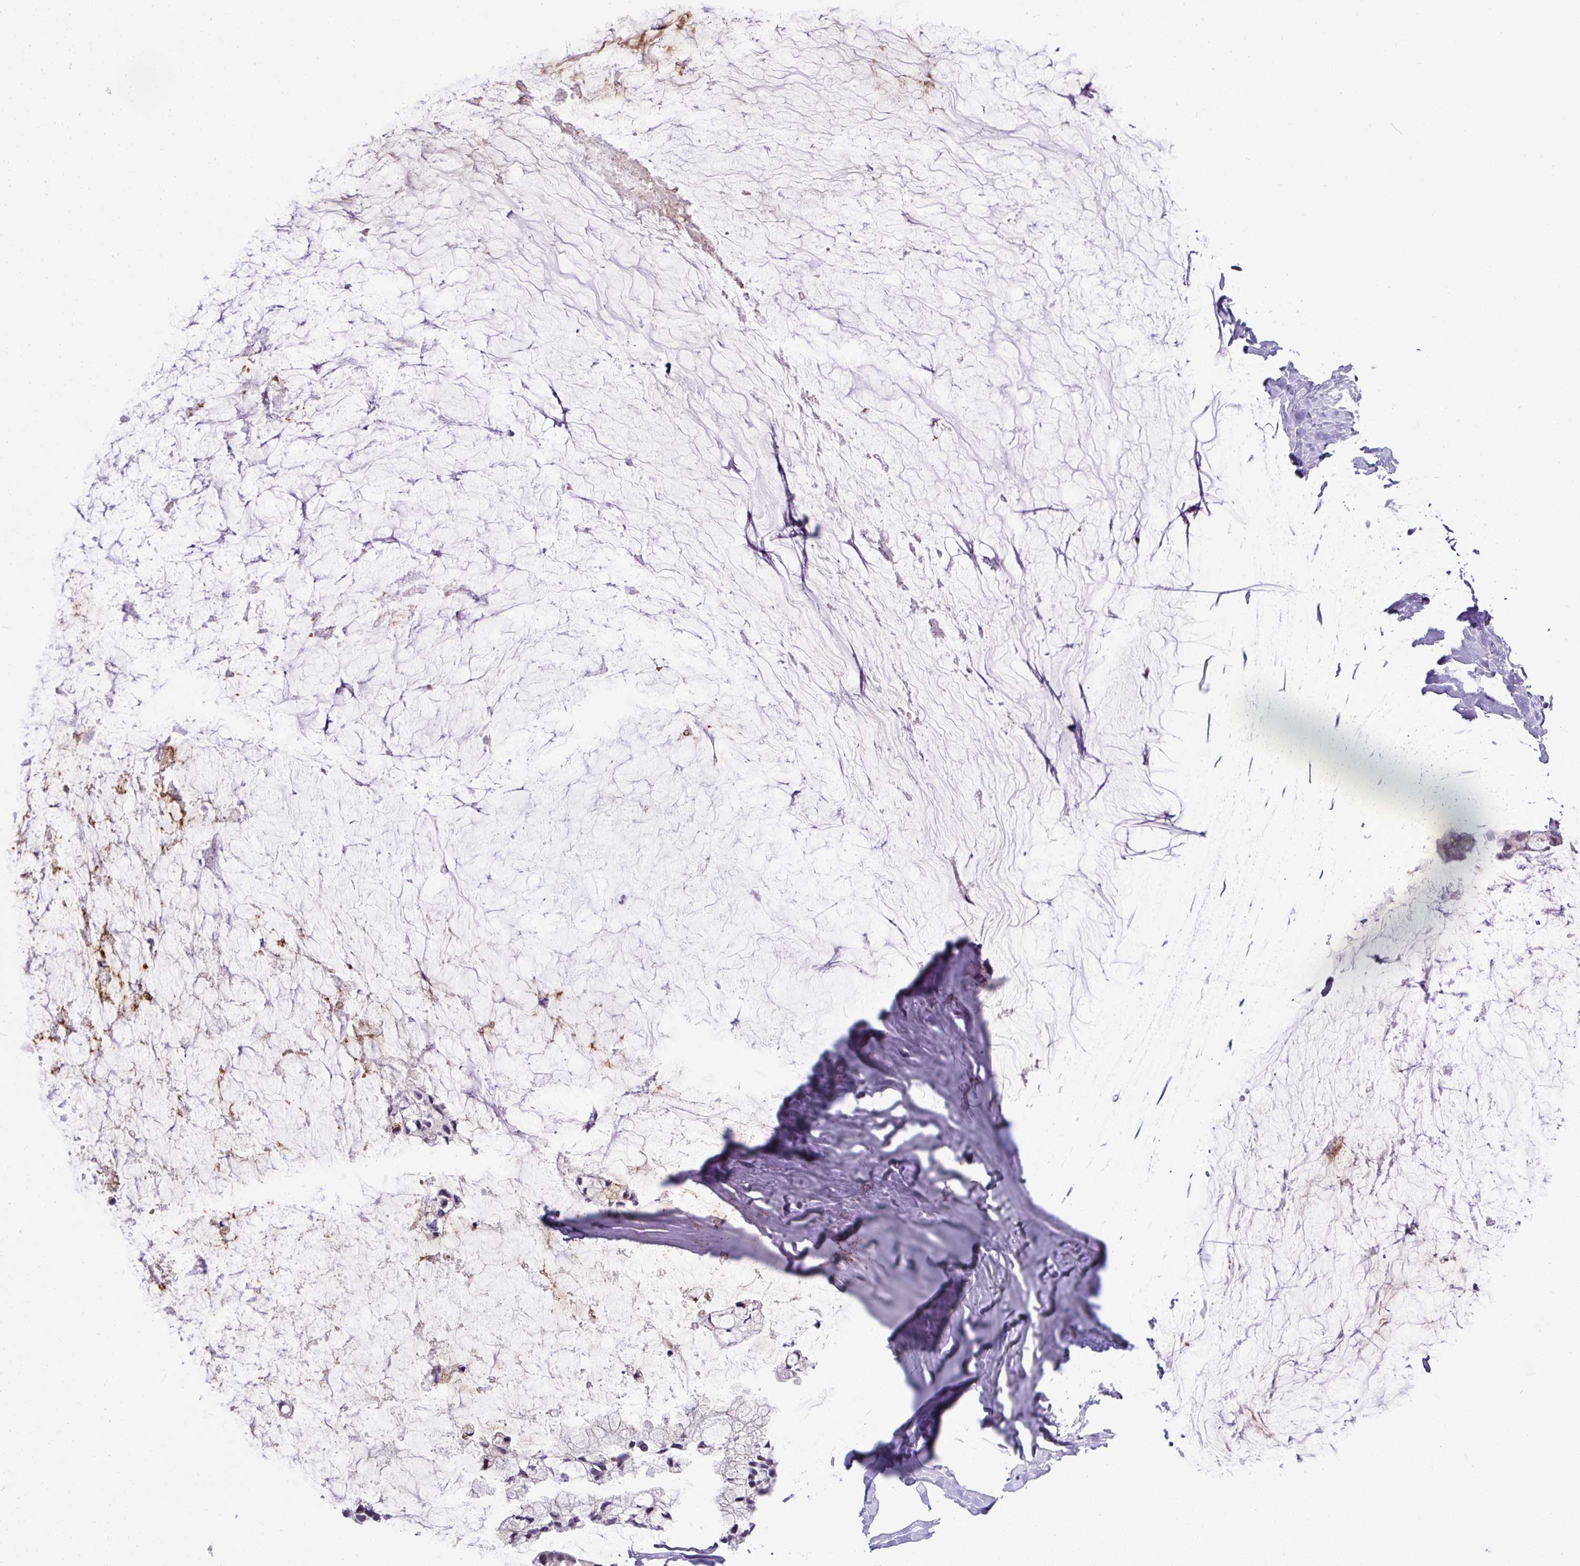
{"staining": {"intensity": "negative", "quantity": "none", "location": "none"}, "tissue": "ovarian cancer", "cell_type": "Tumor cells", "image_type": "cancer", "snomed": [{"axis": "morphology", "description": "Cystadenocarcinoma, mucinous, NOS"}, {"axis": "topography", "description": "Ovary"}], "caption": "This is an IHC histopathology image of ovarian cancer (mucinous cystadenocarcinoma). There is no expression in tumor cells.", "gene": "WNT10B", "patient": {"sex": "female", "age": 39}}